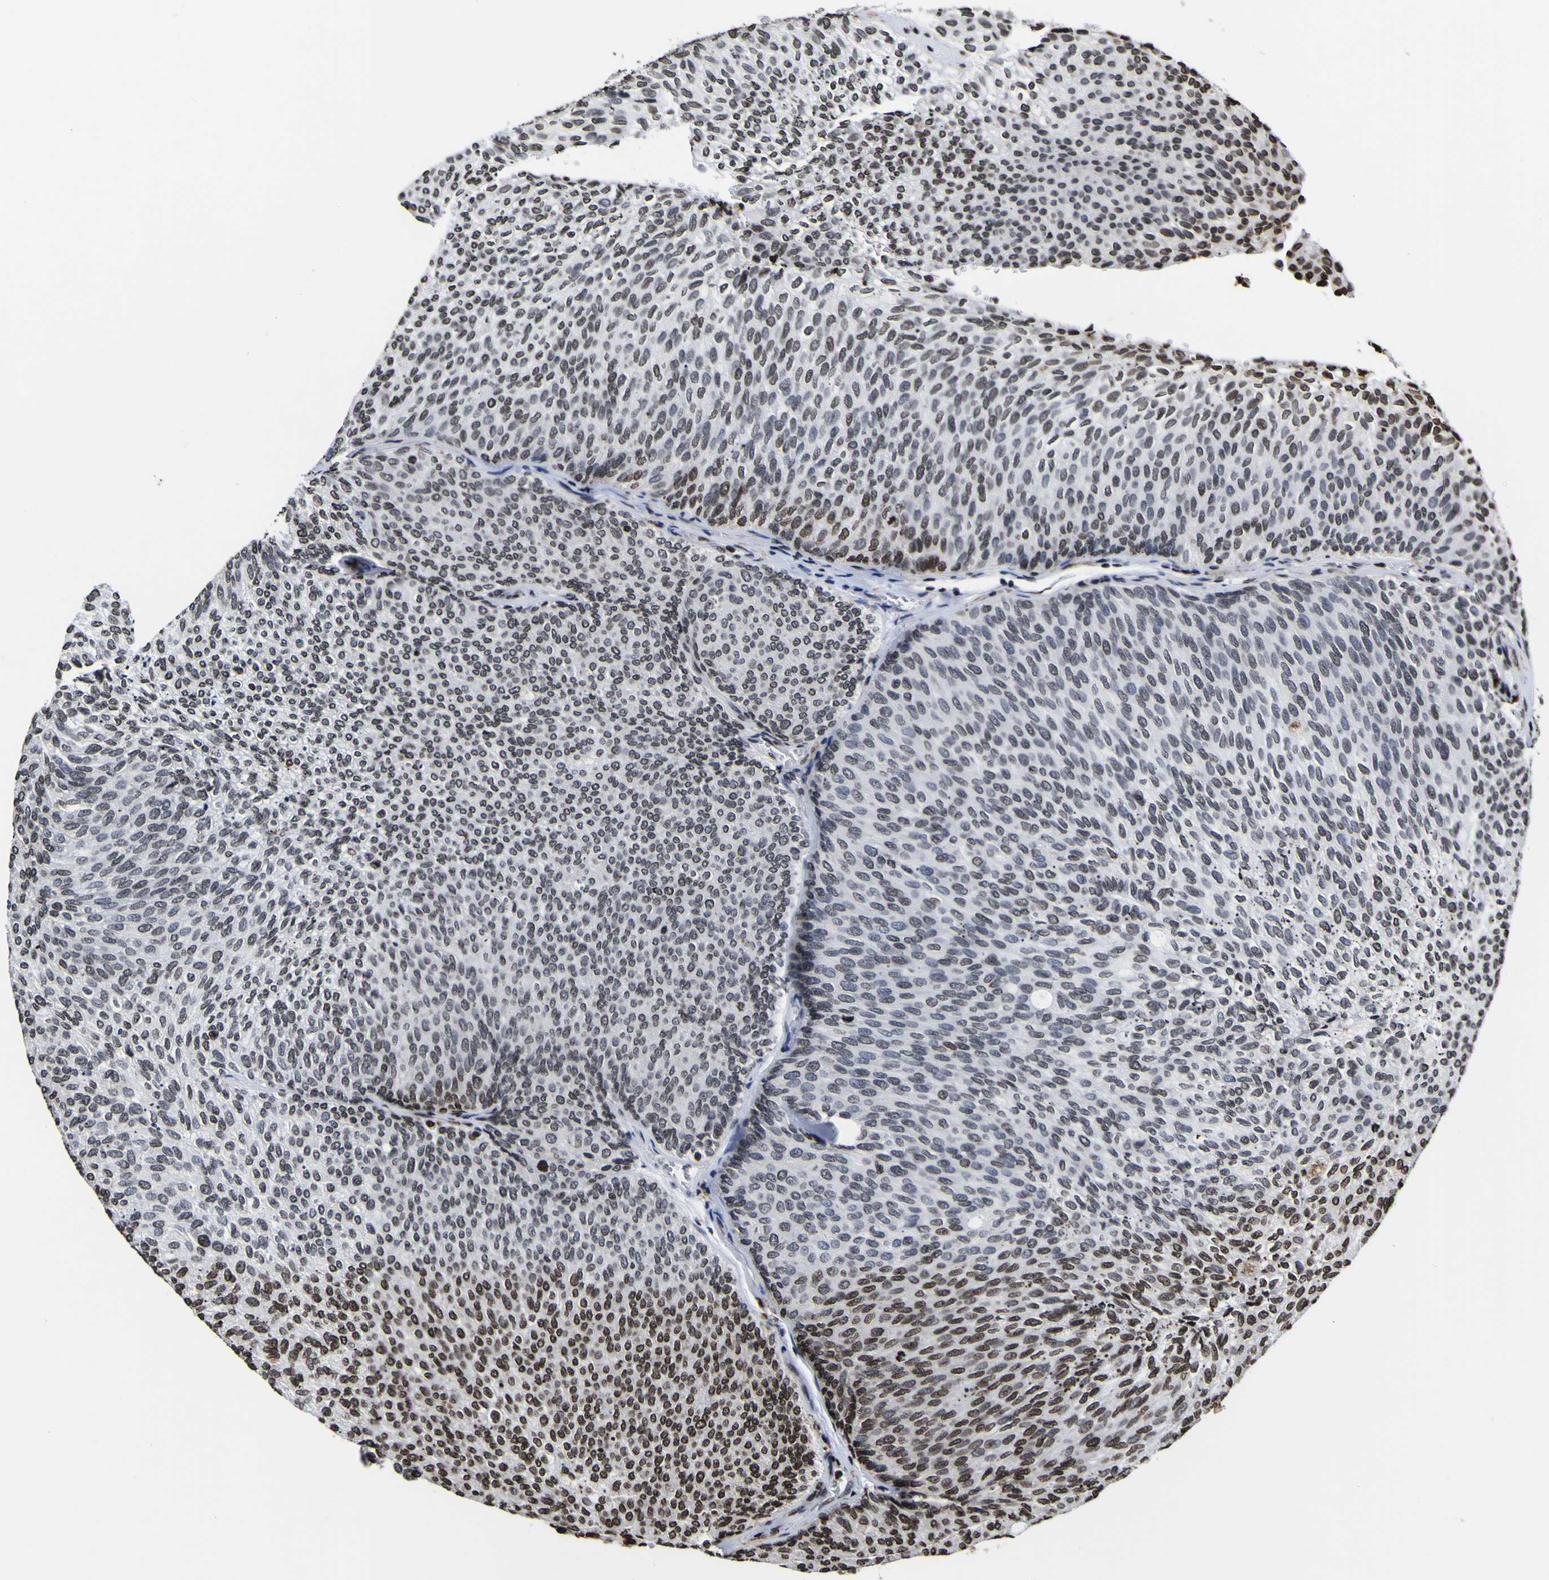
{"staining": {"intensity": "strong", "quantity": "<25%", "location": "nuclear"}, "tissue": "urothelial cancer", "cell_type": "Tumor cells", "image_type": "cancer", "snomed": [{"axis": "morphology", "description": "Urothelial carcinoma, Low grade"}, {"axis": "topography", "description": "Urinary bladder"}], "caption": "Strong nuclear staining for a protein is seen in about <25% of tumor cells of urothelial cancer using immunohistochemistry.", "gene": "PIAS1", "patient": {"sex": "female", "age": 79}}